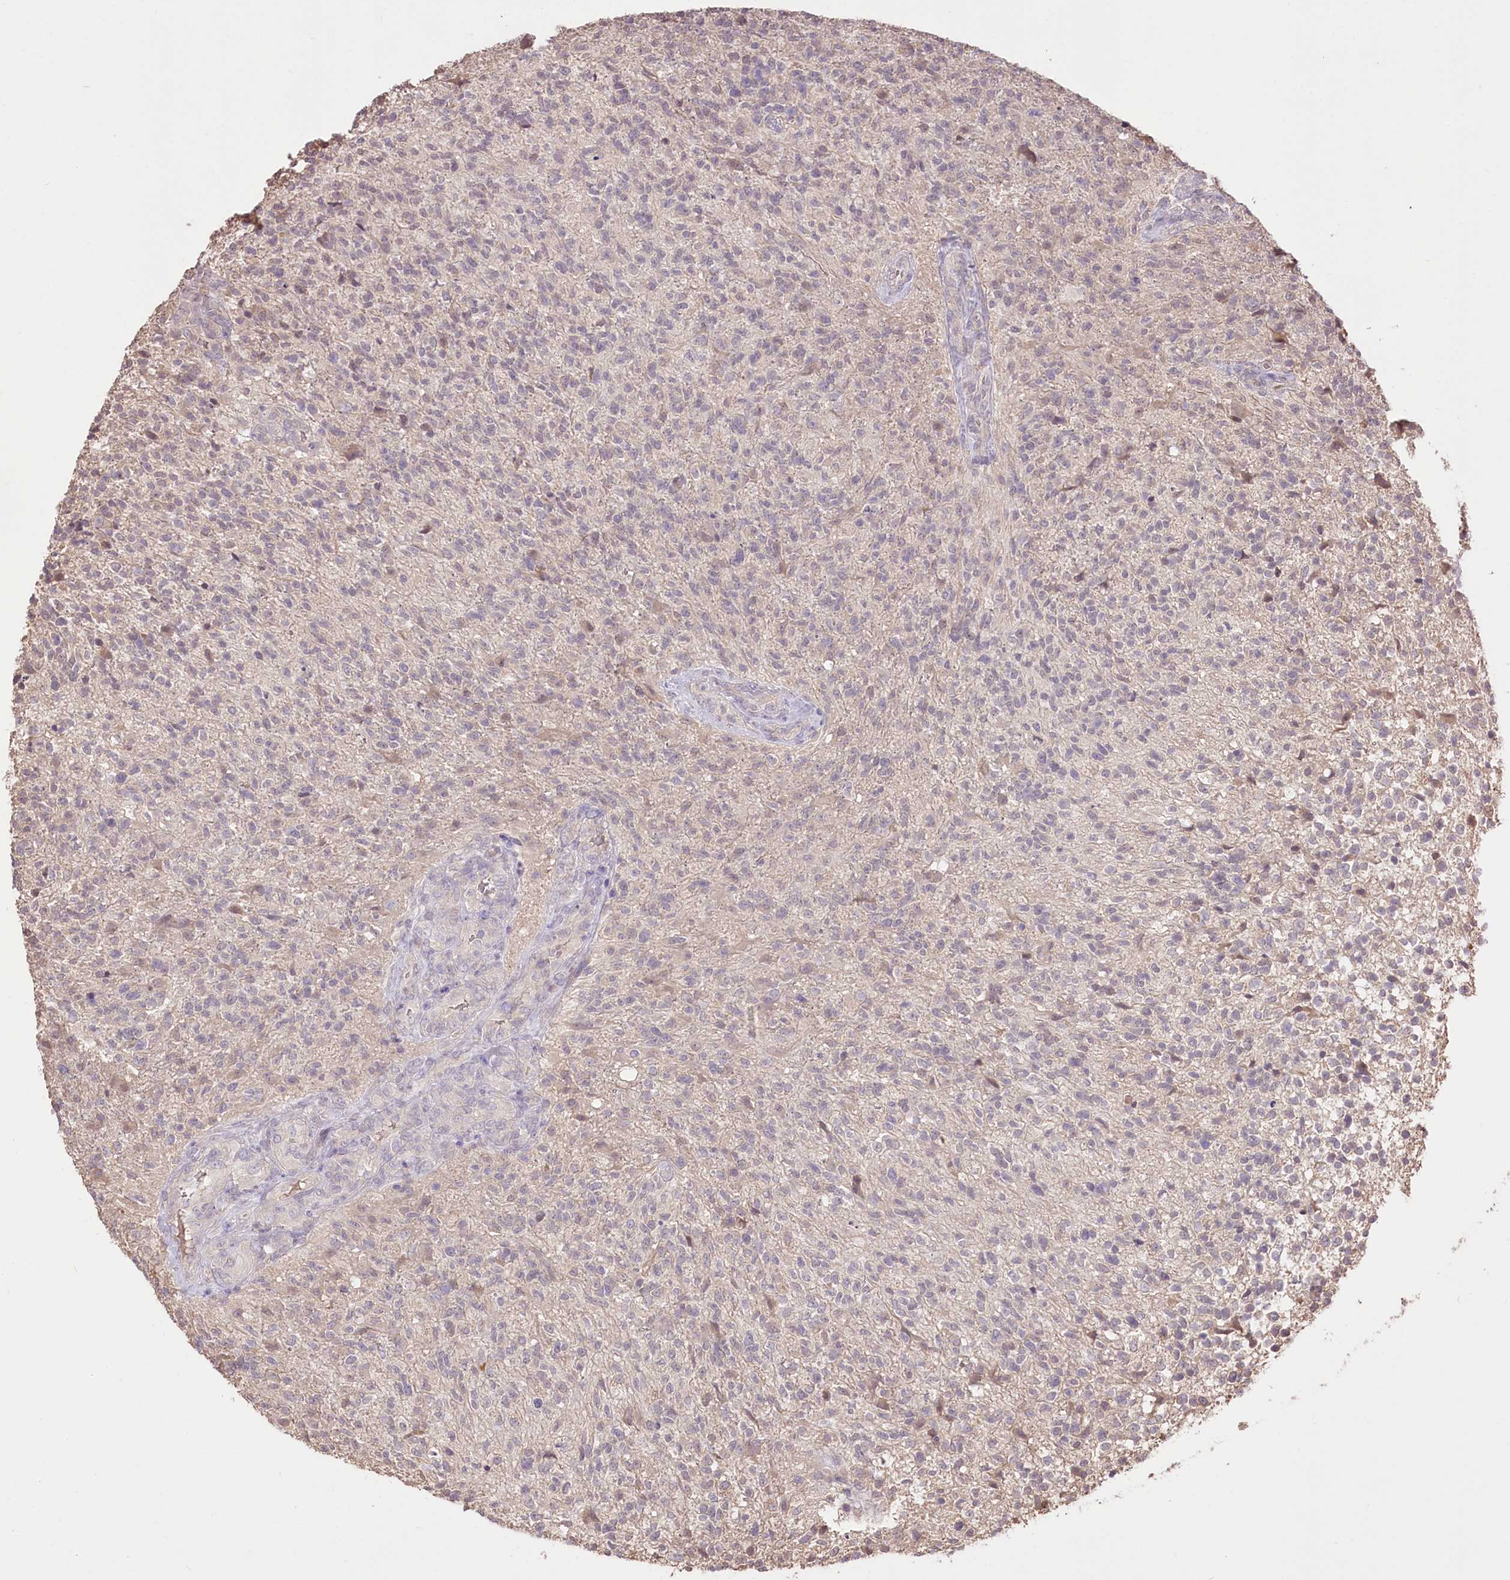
{"staining": {"intensity": "negative", "quantity": "none", "location": "none"}, "tissue": "glioma", "cell_type": "Tumor cells", "image_type": "cancer", "snomed": [{"axis": "morphology", "description": "Glioma, malignant, High grade"}, {"axis": "topography", "description": "Brain"}], "caption": "Tumor cells show no significant staining in high-grade glioma (malignant).", "gene": "R3HDM2", "patient": {"sex": "male", "age": 56}}